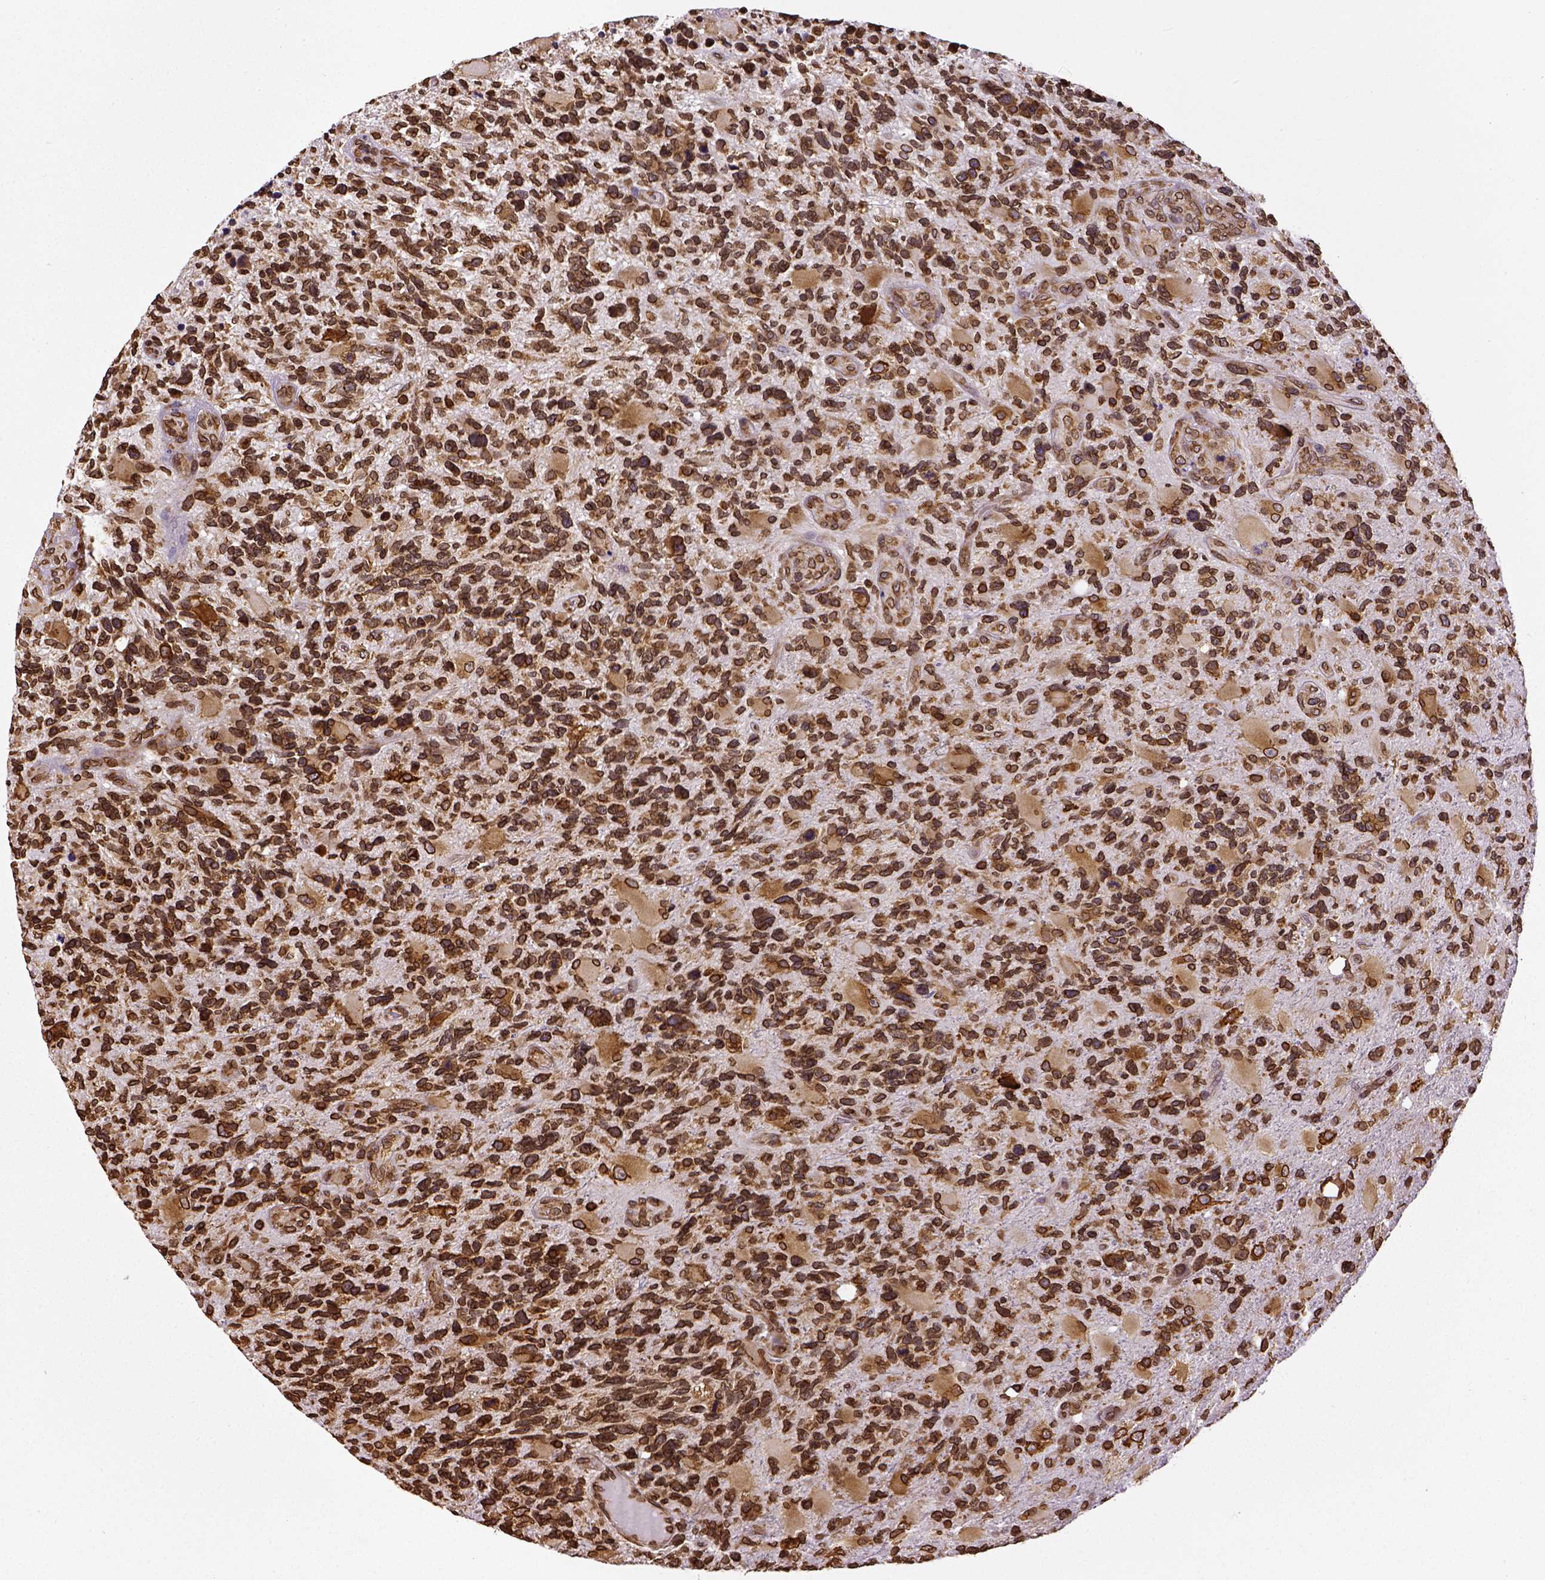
{"staining": {"intensity": "strong", "quantity": ">75%", "location": "cytoplasmic/membranous,nuclear"}, "tissue": "glioma", "cell_type": "Tumor cells", "image_type": "cancer", "snomed": [{"axis": "morphology", "description": "Glioma, malignant, High grade"}, {"axis": "topography", "description": "Brain"}], "caption": "Glioma was stained to show a protein in brown. There is high levels of strong cytoplasmic/membranous and nuclear staining in approximately >75% of tumor cells. The protein of interest is stained brown, and the nuclei are stained in blue (DAB IHC with brightfield microscopy, high magnification).", "gene": "MTDH", "patient": {"sex": "female", "age": 71}}